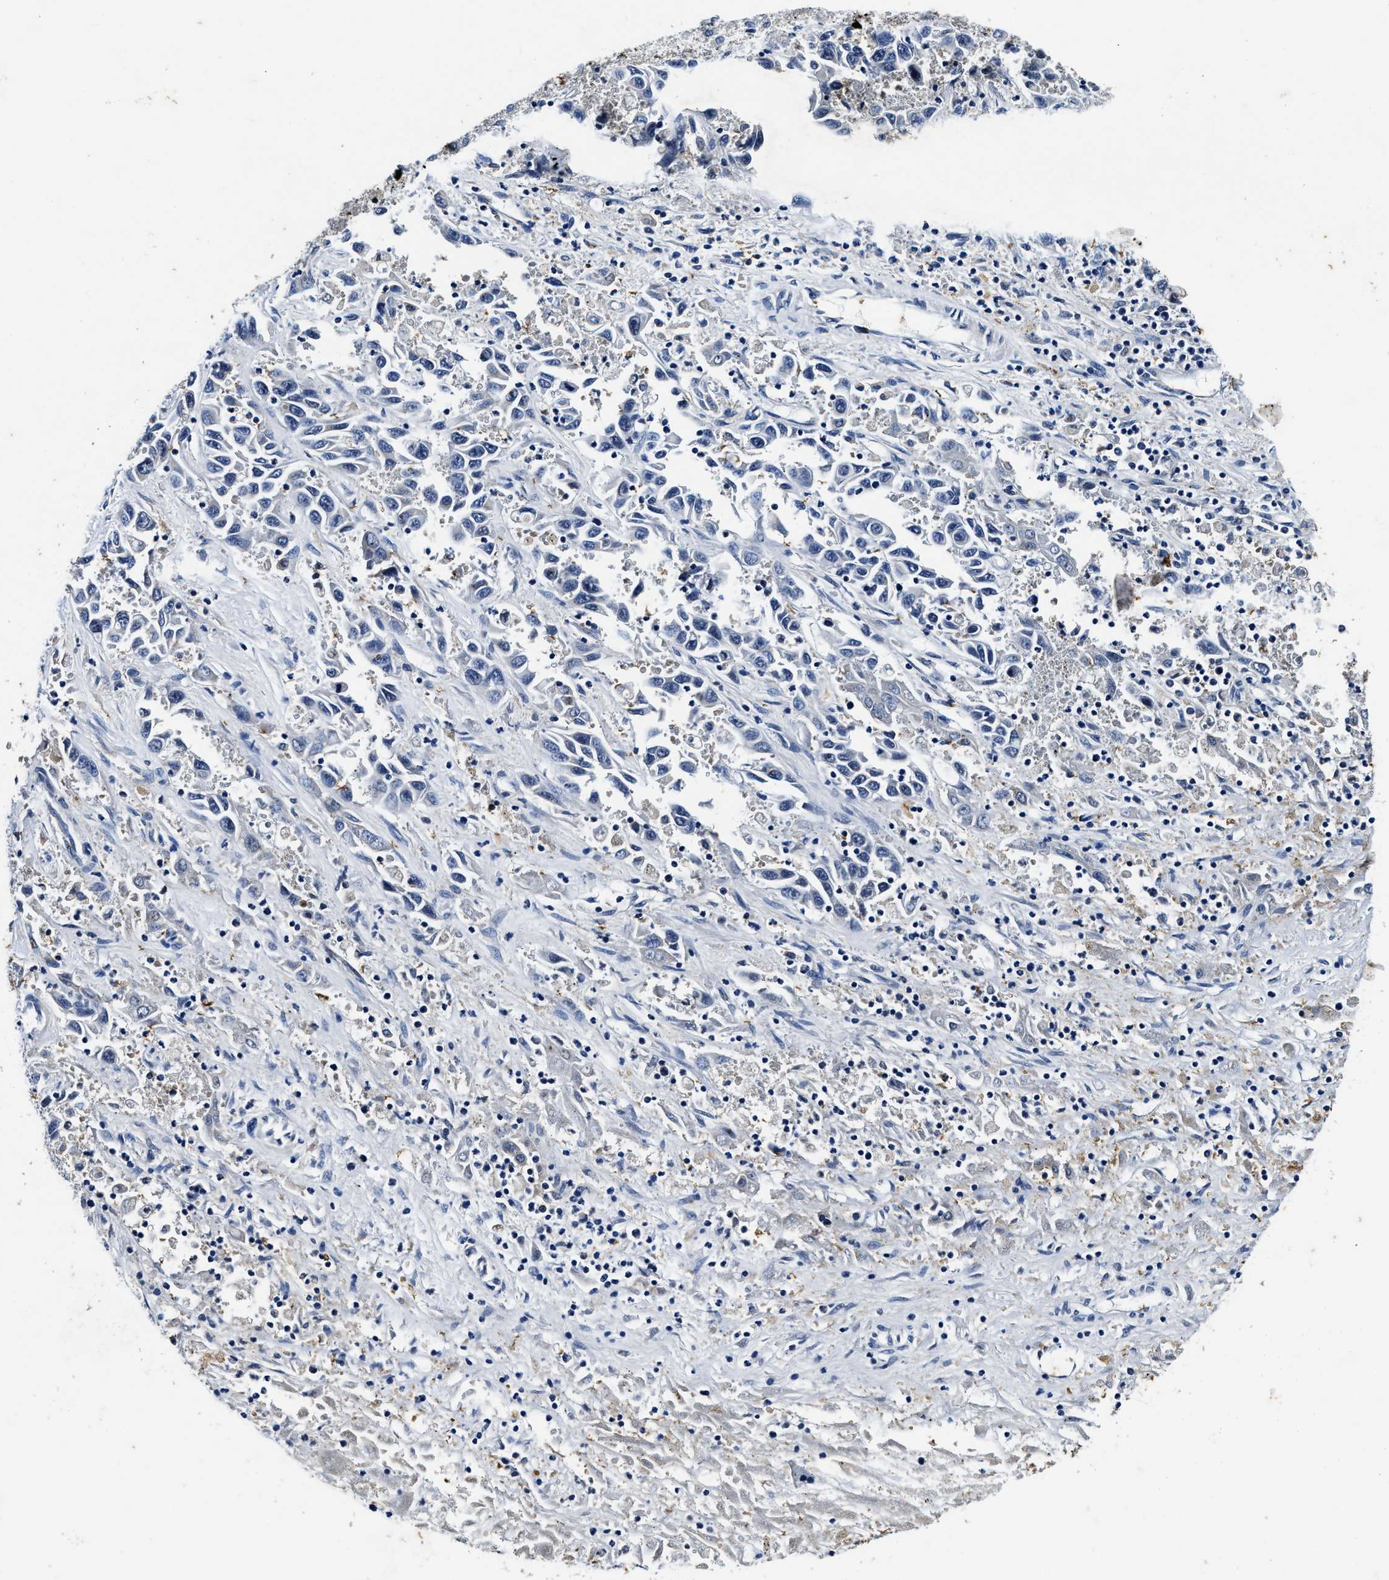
{"staining": {"intensity": "negative", "quantity": "none", "location": "none"}, "tissue": "liver cancer", "cell_type": "Tumor cells", "image_type": "cancer", "snomed": [{"axis": "morphology", "description": "Cholangiocarcinoma"}, {"axis": "topography", "description": "Liver"}], "caption": "There is no significant staining in tumor cells of liver cancer (cholangiocarcinoma). Nuclei are stained in blue.", "gene": "PI4KB", "patient": {"sex": "female", "age": 52}}